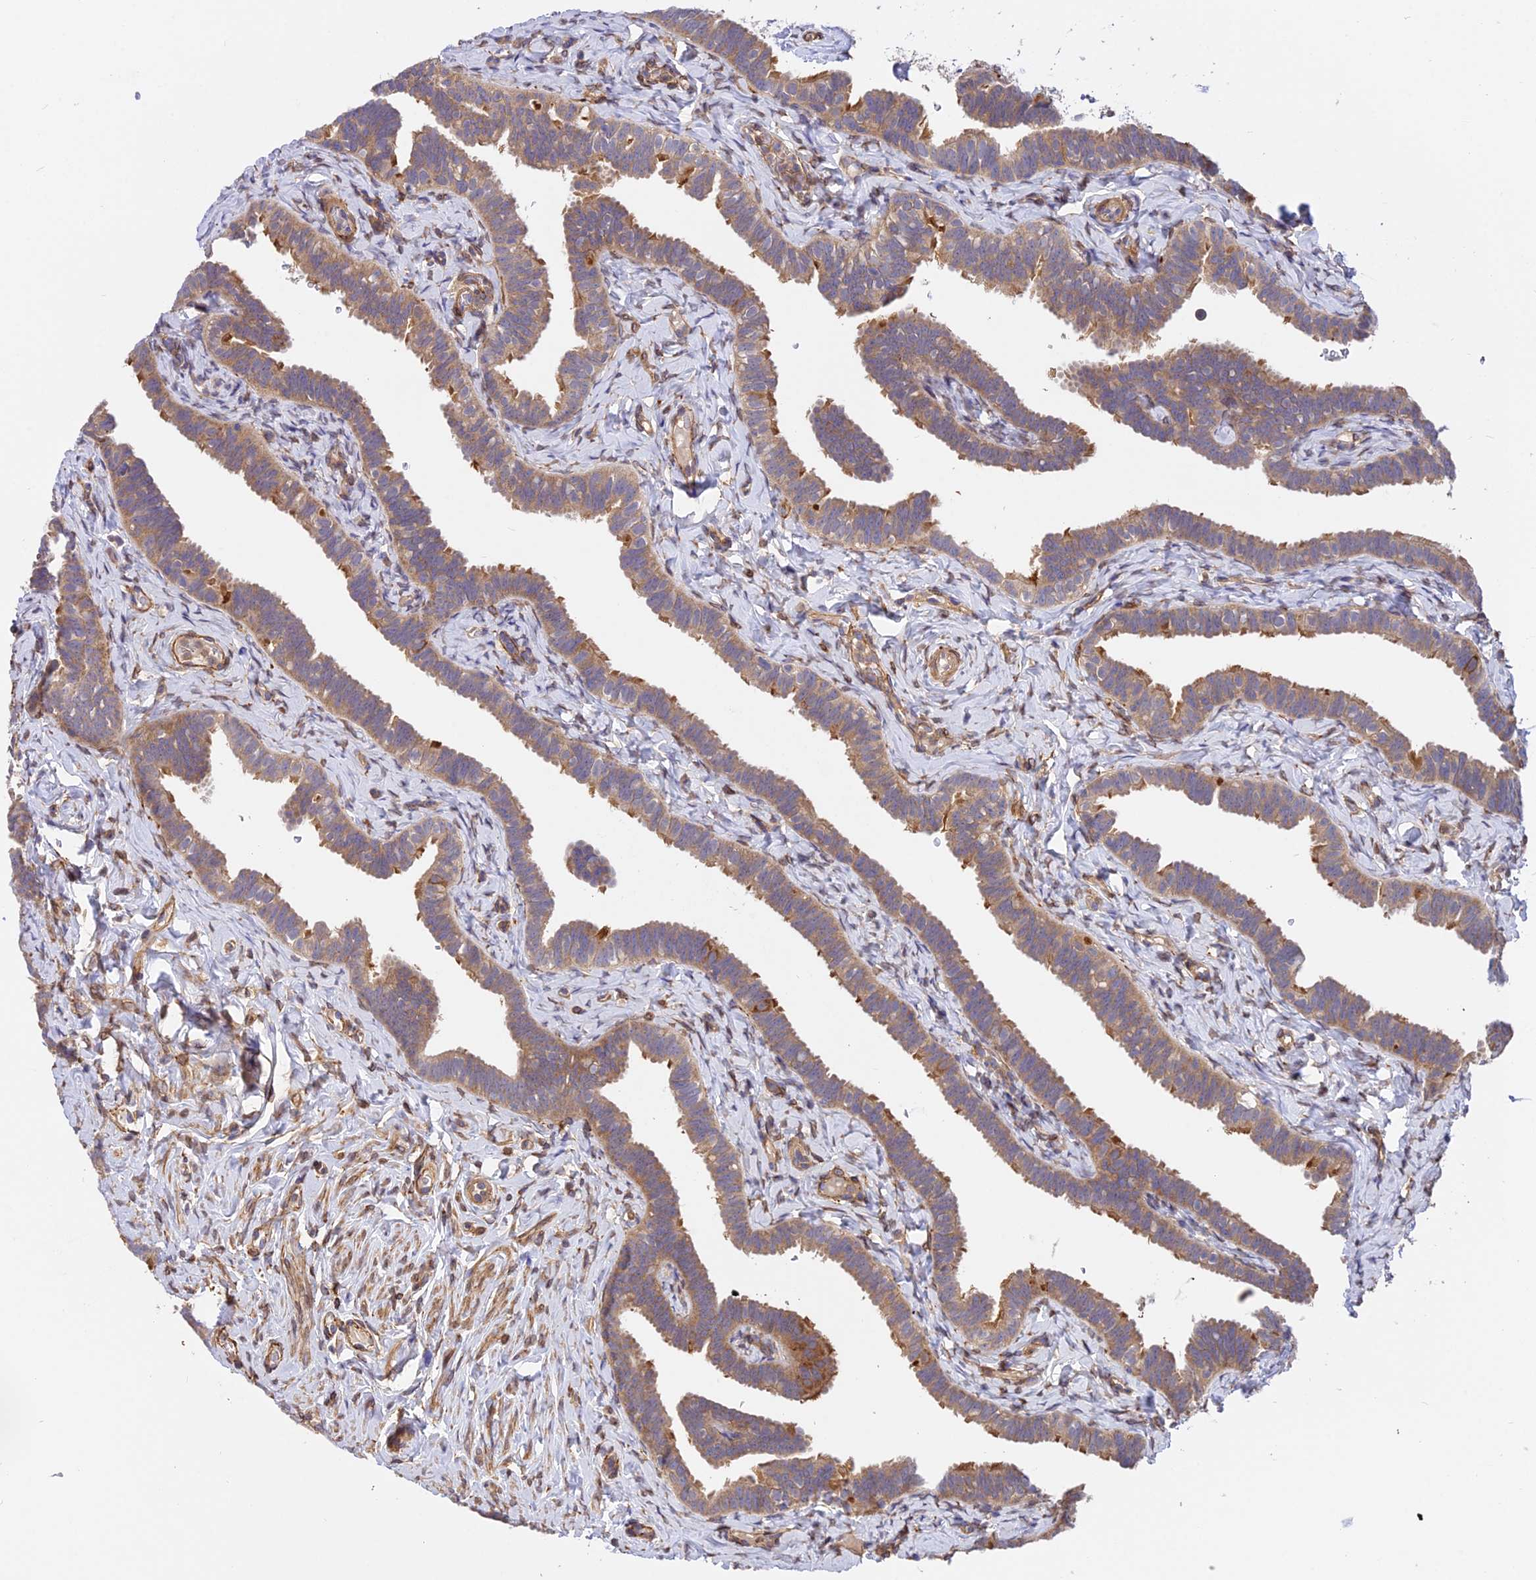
{"staining": {"intensity": "moderate", "quantity": ">75%", "location": "cytoplasmic/membranous"}, "tissue": "fallopian tube", "cell_type": "Glandular cells", "image_type": "normal", "snomed": [{"axis": "morphology", "description": "Normal tissue, NOS"}, {"axis": "topography", "description": "Fallopian tube"}], "caption": "Glandular cells show medium levels of moderate cytoplasmic/membranous staining in about >75% of cells in benign human fallopian tube. The protein is stained brown, and the nuclei are stained in blue (DAB (3,3'-diaminobenzidine) IHC with brightfield microscopy, high magnification).", "gene": "TRIM43B", "patient": {"sex": "female", "age": 65}}